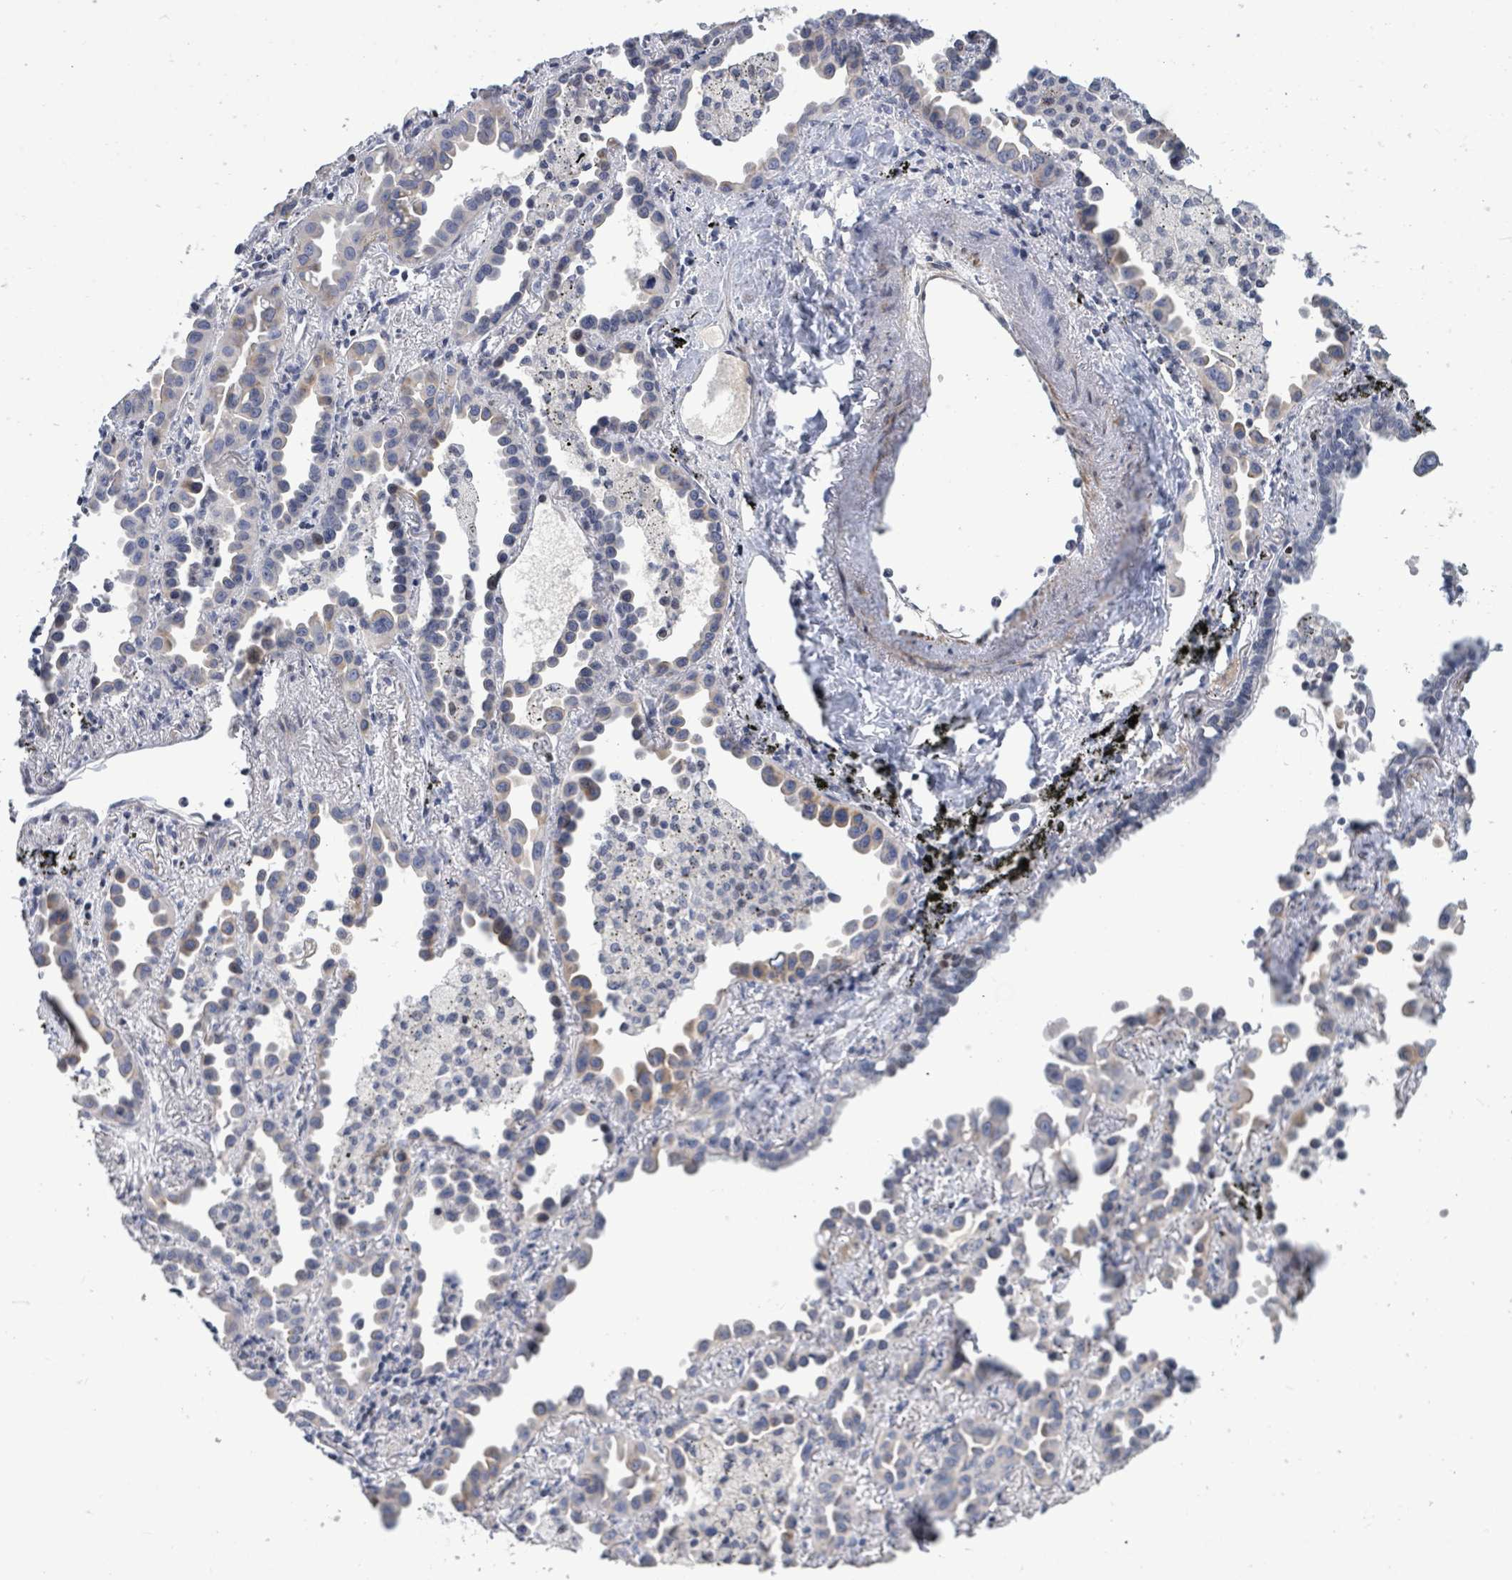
{"staining": {"intensity": "weak", "quantity": "25%-75%", "location": "cytoplasmic/membranous"}, "tissue": "lung cancer", "cell_type": "Tumor cells", "image_type": "cancer", "snomed": [{"axis": "morphology", "description": "Adenocarcinoma, NOS"}, {"axis": "topography", "description": "Lung"}], "caption": "Brown immunohistochemical staining in human lung cancer shows weak cytoplasmic/membranous staining in about 25%-75% of tumor cells. The protein is shown in brown color, while the nuclei are stained blue.", "gene": "NTN3", "patient": {"sex": "male", "age": 68}}